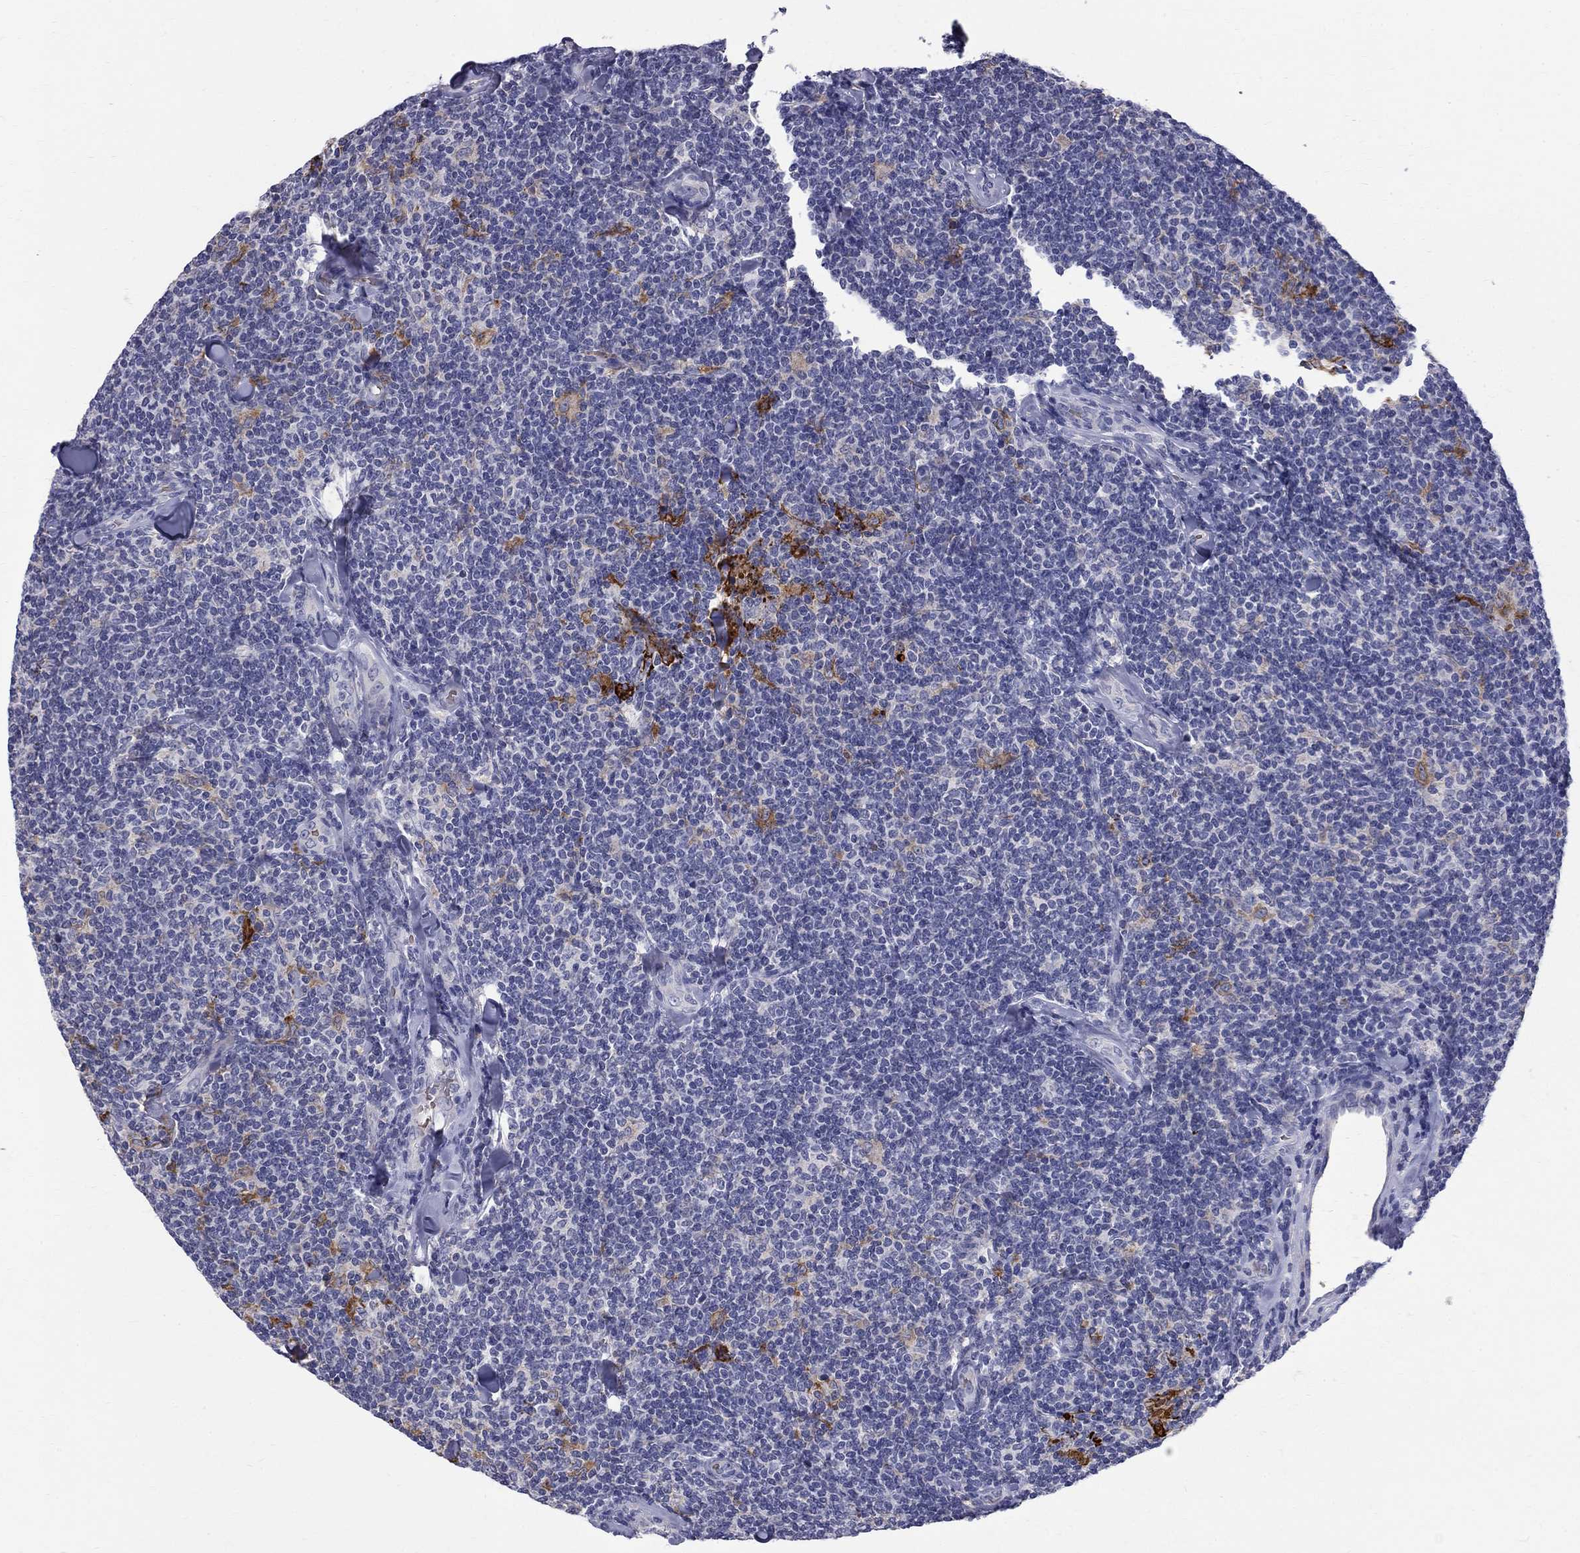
{"staining": {"intensity": "negative", "quantity": "none", "location": "none"}, "tissue": "lymphoma", "cell_type": "Tumor cells", "image_type": "cancer", "snomed": [{"axis": "morphology", "description": "Malignant lymphoma, non-Hodgkin's type, Low grade"}, {"axis": "topography", "description": "Lymph node"}], "caption": "The IHC photomicrograph has no significant expression in tumor cells of lymphoma tissue.", "gene": "AGER", "patient": {"sex": "female", "age": 56}}